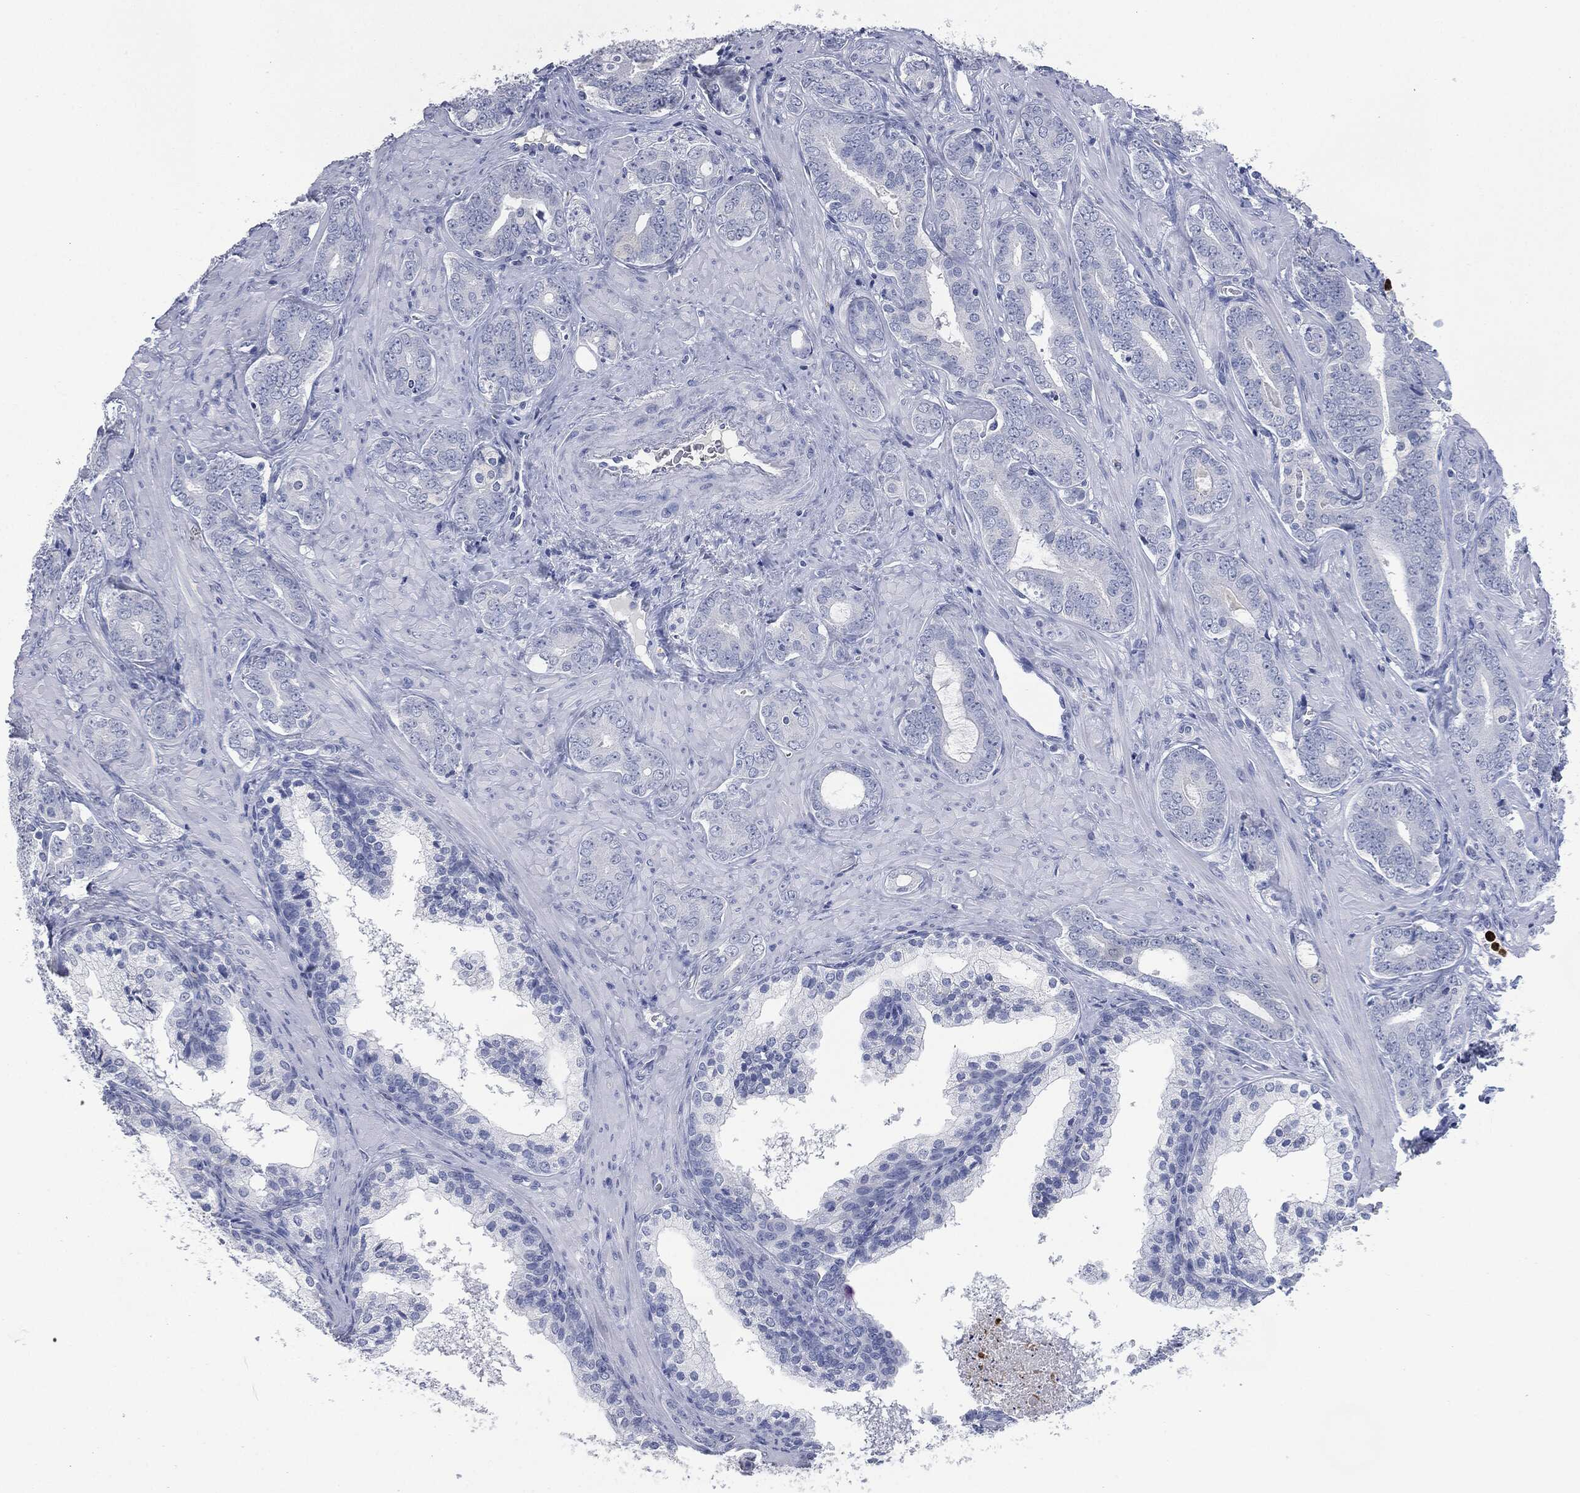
{"staining": {"intensity": "negative", "quantity": "none", "location": "none"}, "tissue": "prostate cancer", "cell_type": "Tumor cells", "image_type": "cancer", "snomed": [{"axis": "morphology", "description": "Adenocarcinoma, NOS"}, {"axis": "topography", "description": "Prostate"}], "caption": "DAB immunohistochemical staining of human adenocarcinoma (prostate) displays no significant positivity in tumor cells.", "gene": "CEACAM8", "patient": {"sex": "male", "age": 55}}